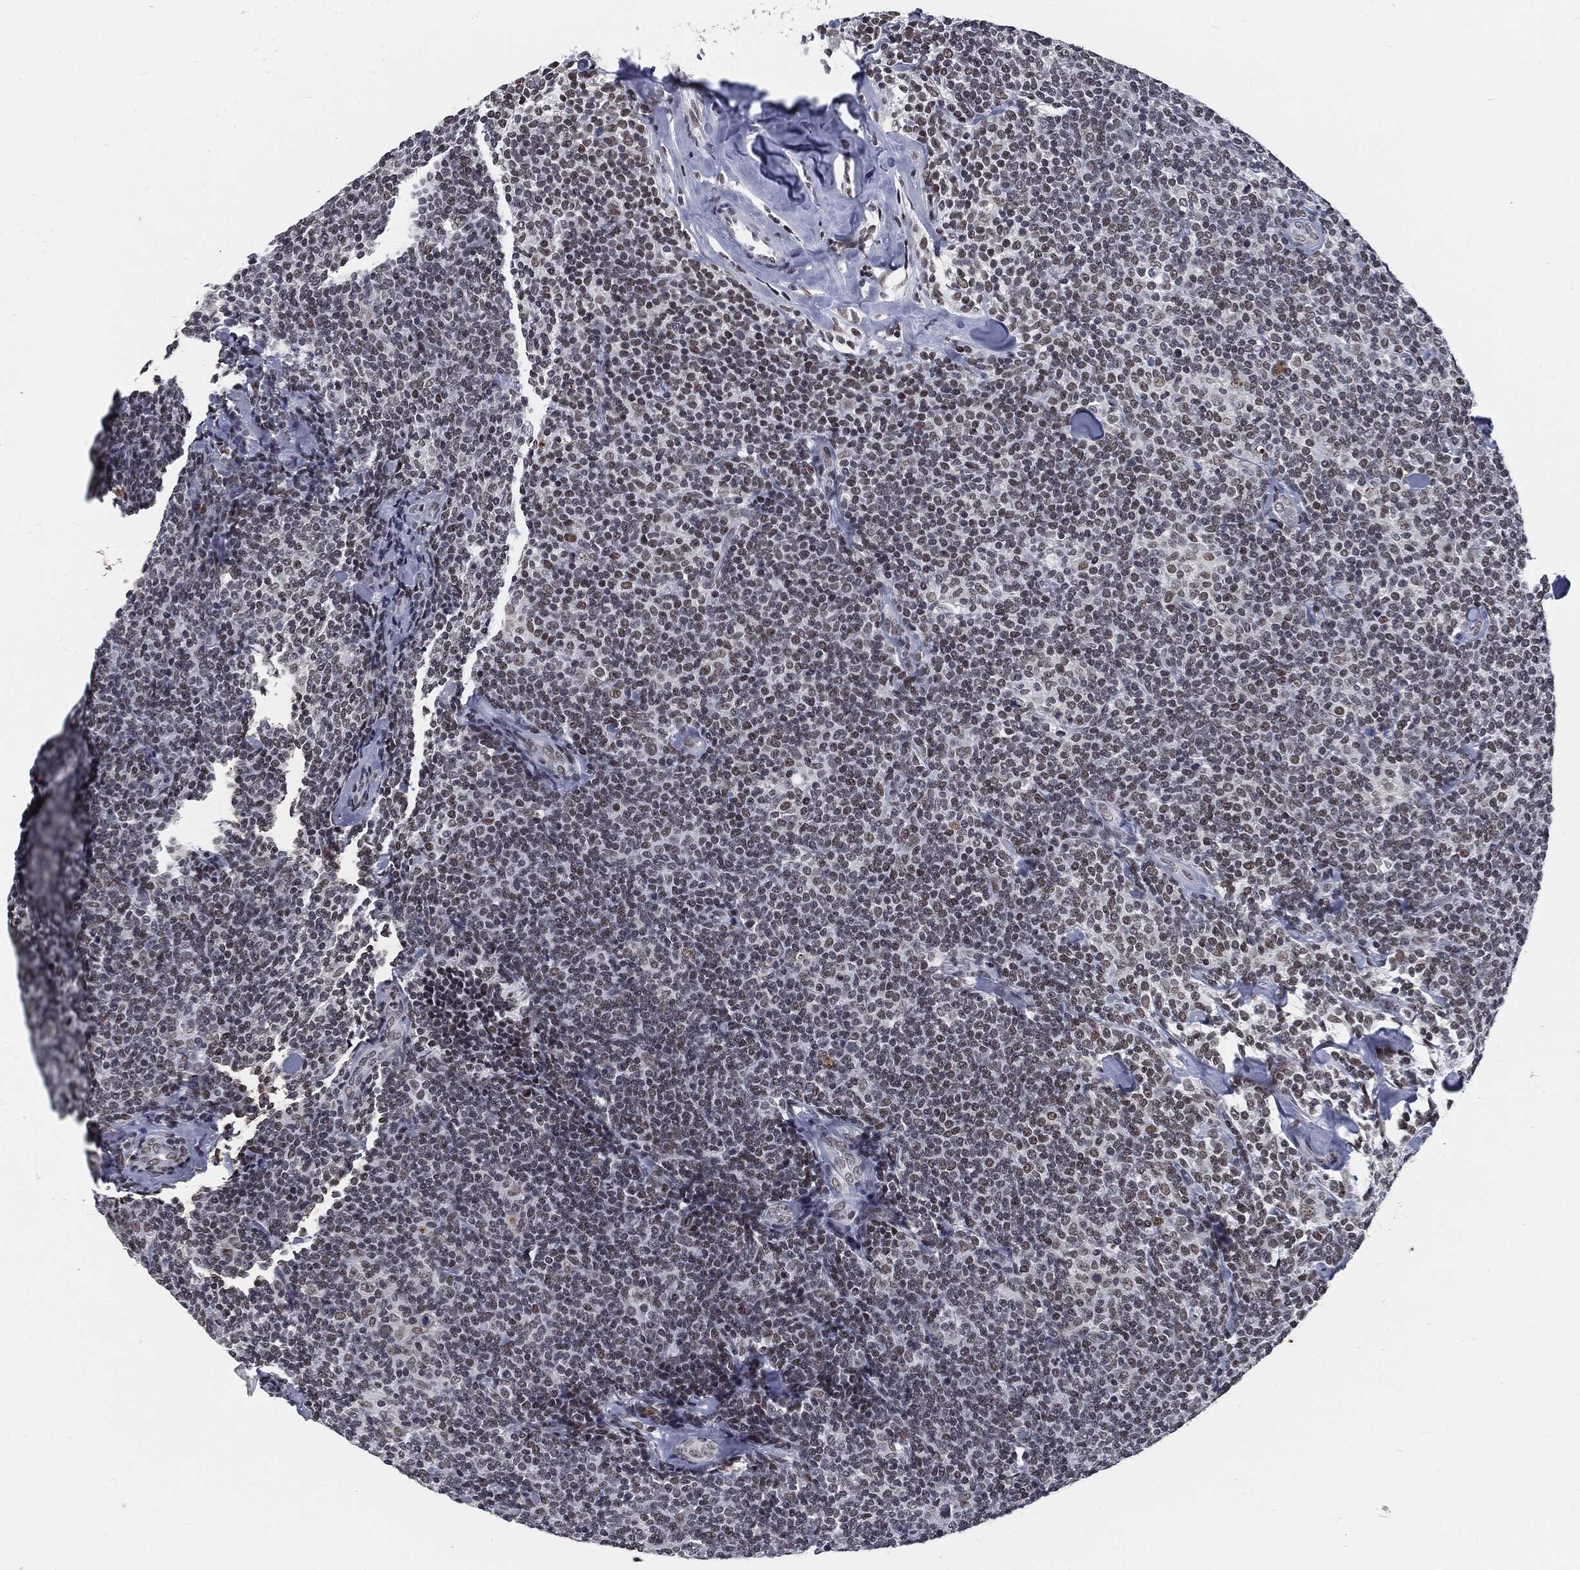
{"staining": {"intensity": "moderate", "quantity": "<25%", "location": "nuclear"}, "tissue": "lymphoma", "cell_type": "Tumor cells", "image_type": "cancer", "snomed": [{"axis": "morphology", "description": "Malignant lymphoma, non-Hodgkin's type, Low grade"}, {"axis": "topography", "description": "Lymph node"}], "caption": "Malignant lymphoma, non-Hodgkin's type (low-grade) stained with a protein marker shows moderate staining in tumor cells.", "gene": "ANXA1", "patient": {"sex": "female", "age": 56}}